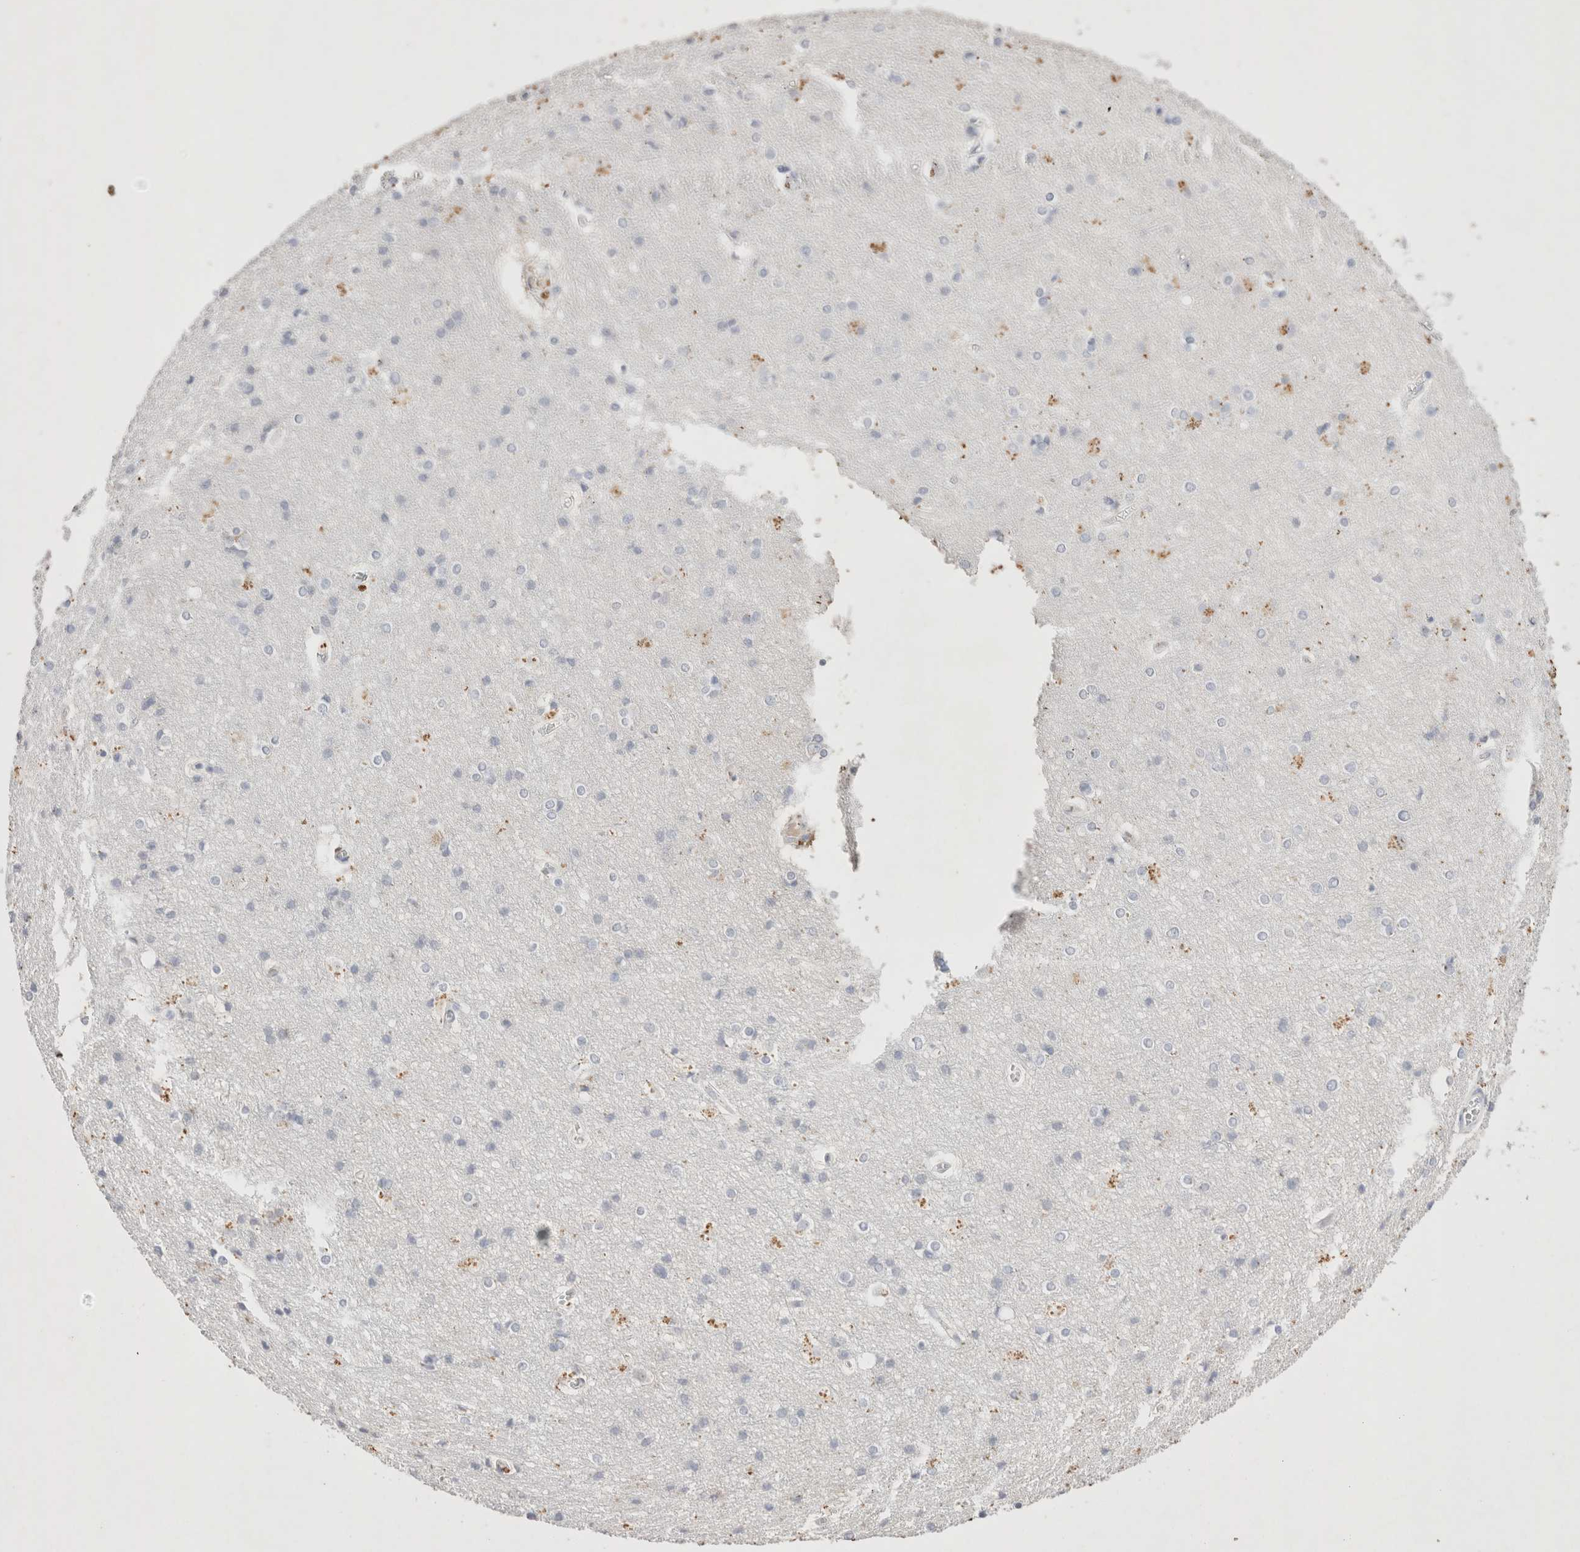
{"staining": {"intensity": "negative", "quantity": "none", "location": "none"}, "tissue": "cerebral cortex", "cell_type": "Endothelial cells", "image_type": "normal", "snomed": [{"axis": "morphology", "description": "Normal tissue, NOS"}, {"axis": "topography", "description": "Cerebral cortex"}], "caption": "Normal cerebral cortex was stained to show a protein in brown. There is no significant positivity in endothelial cells.", "gene": "EPCAM", "patient": {"sex": "male", "age": 54}}